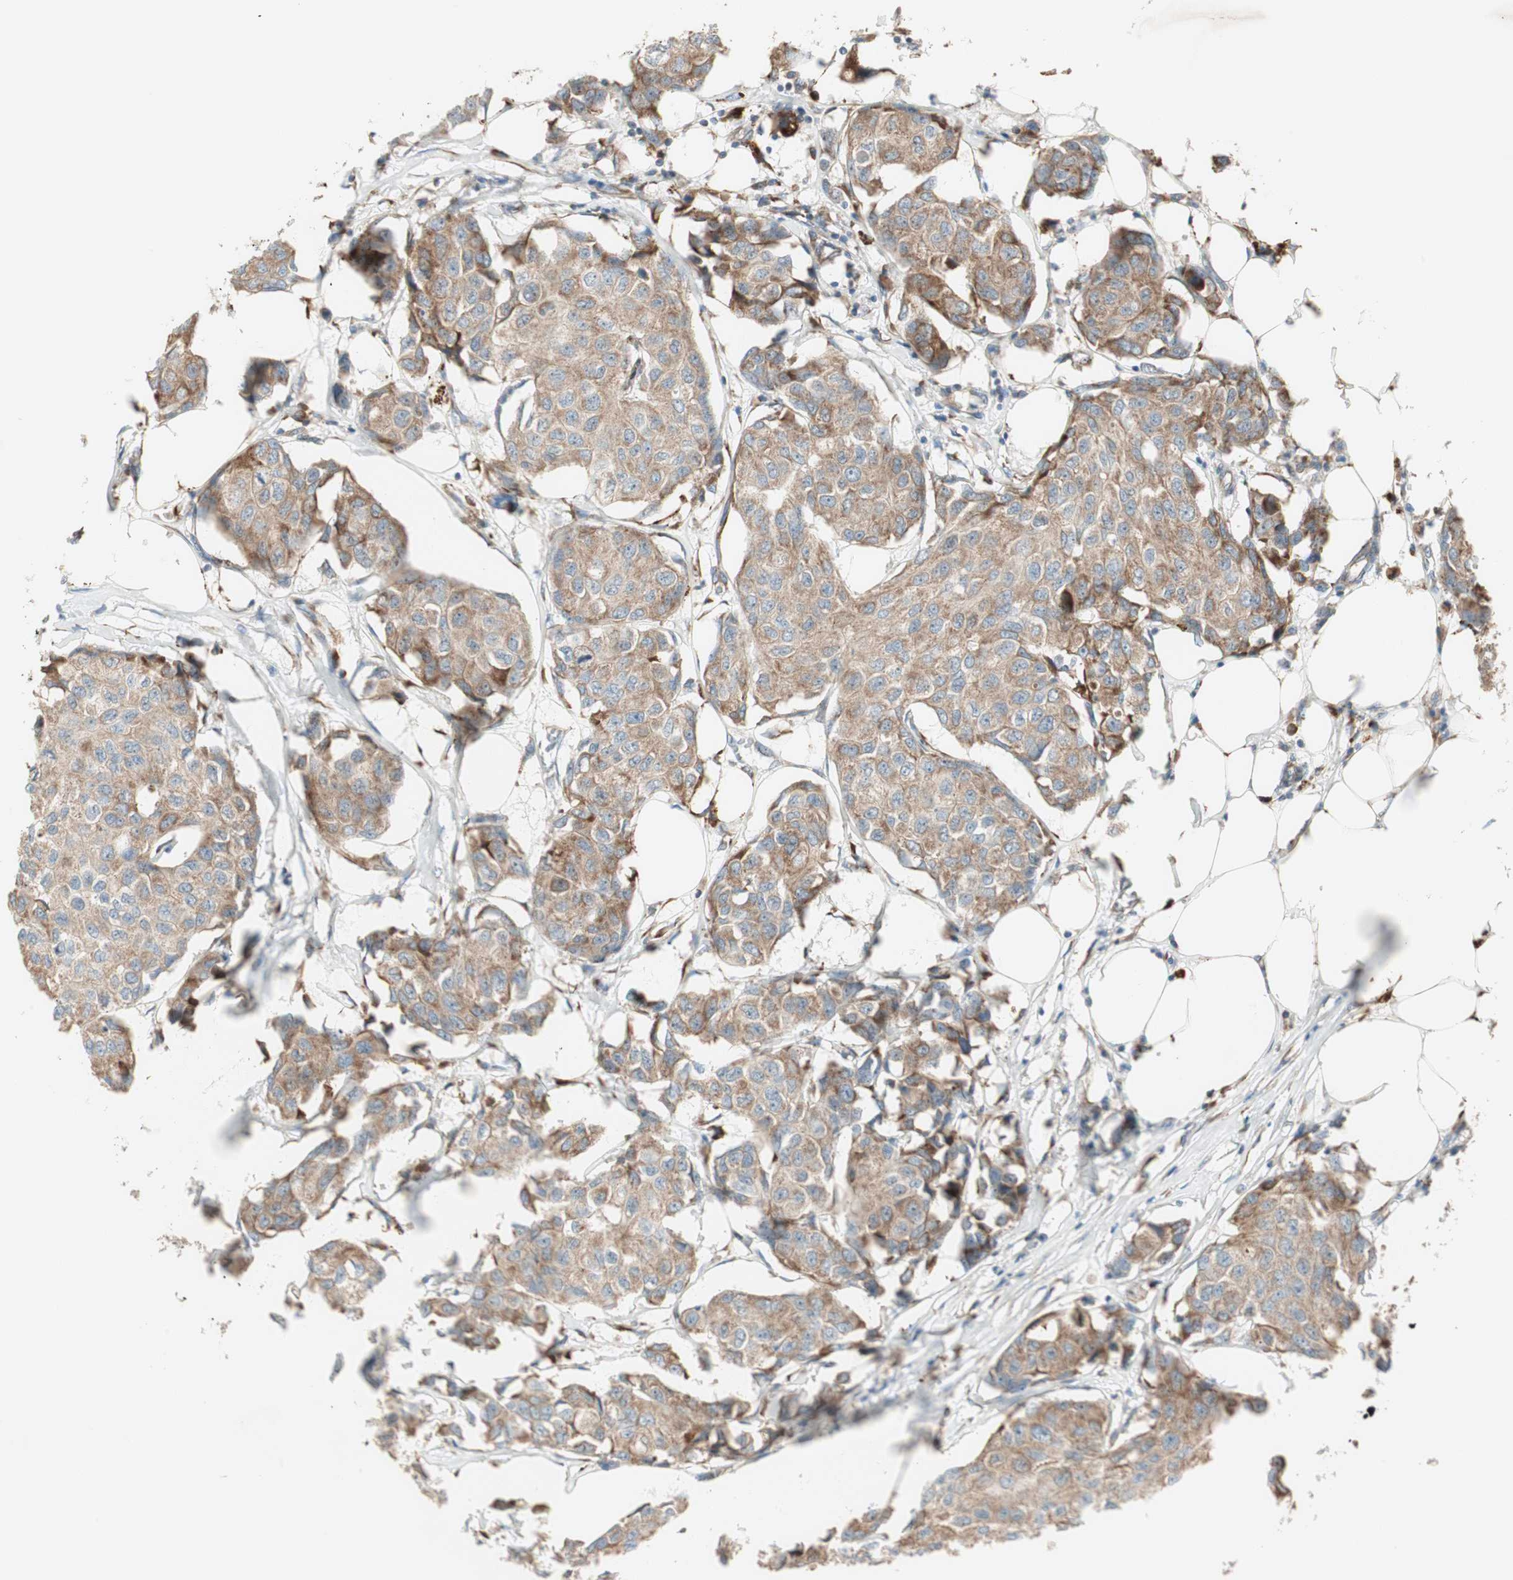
{"staining": {"intensity": "moderate", "quantity": ">75%", "location": "cytoplasmic/membranous"}, "tissue": "breast cancer", "cell_type": "Tumor cells", "image_type": "cancer", "snomed": [{"axis": "morphology", "description": "Duct carcinoma"}, {"axis": "topography", "description": "Breast"}], "caption": "Breast infiltrating ductal carcinoma tissue exhibits moderate cytoplasmic/membranous staining in about >75% of tumor cells", "gene": "RPL23", "patient": {"sex": "female", "age": 80}}